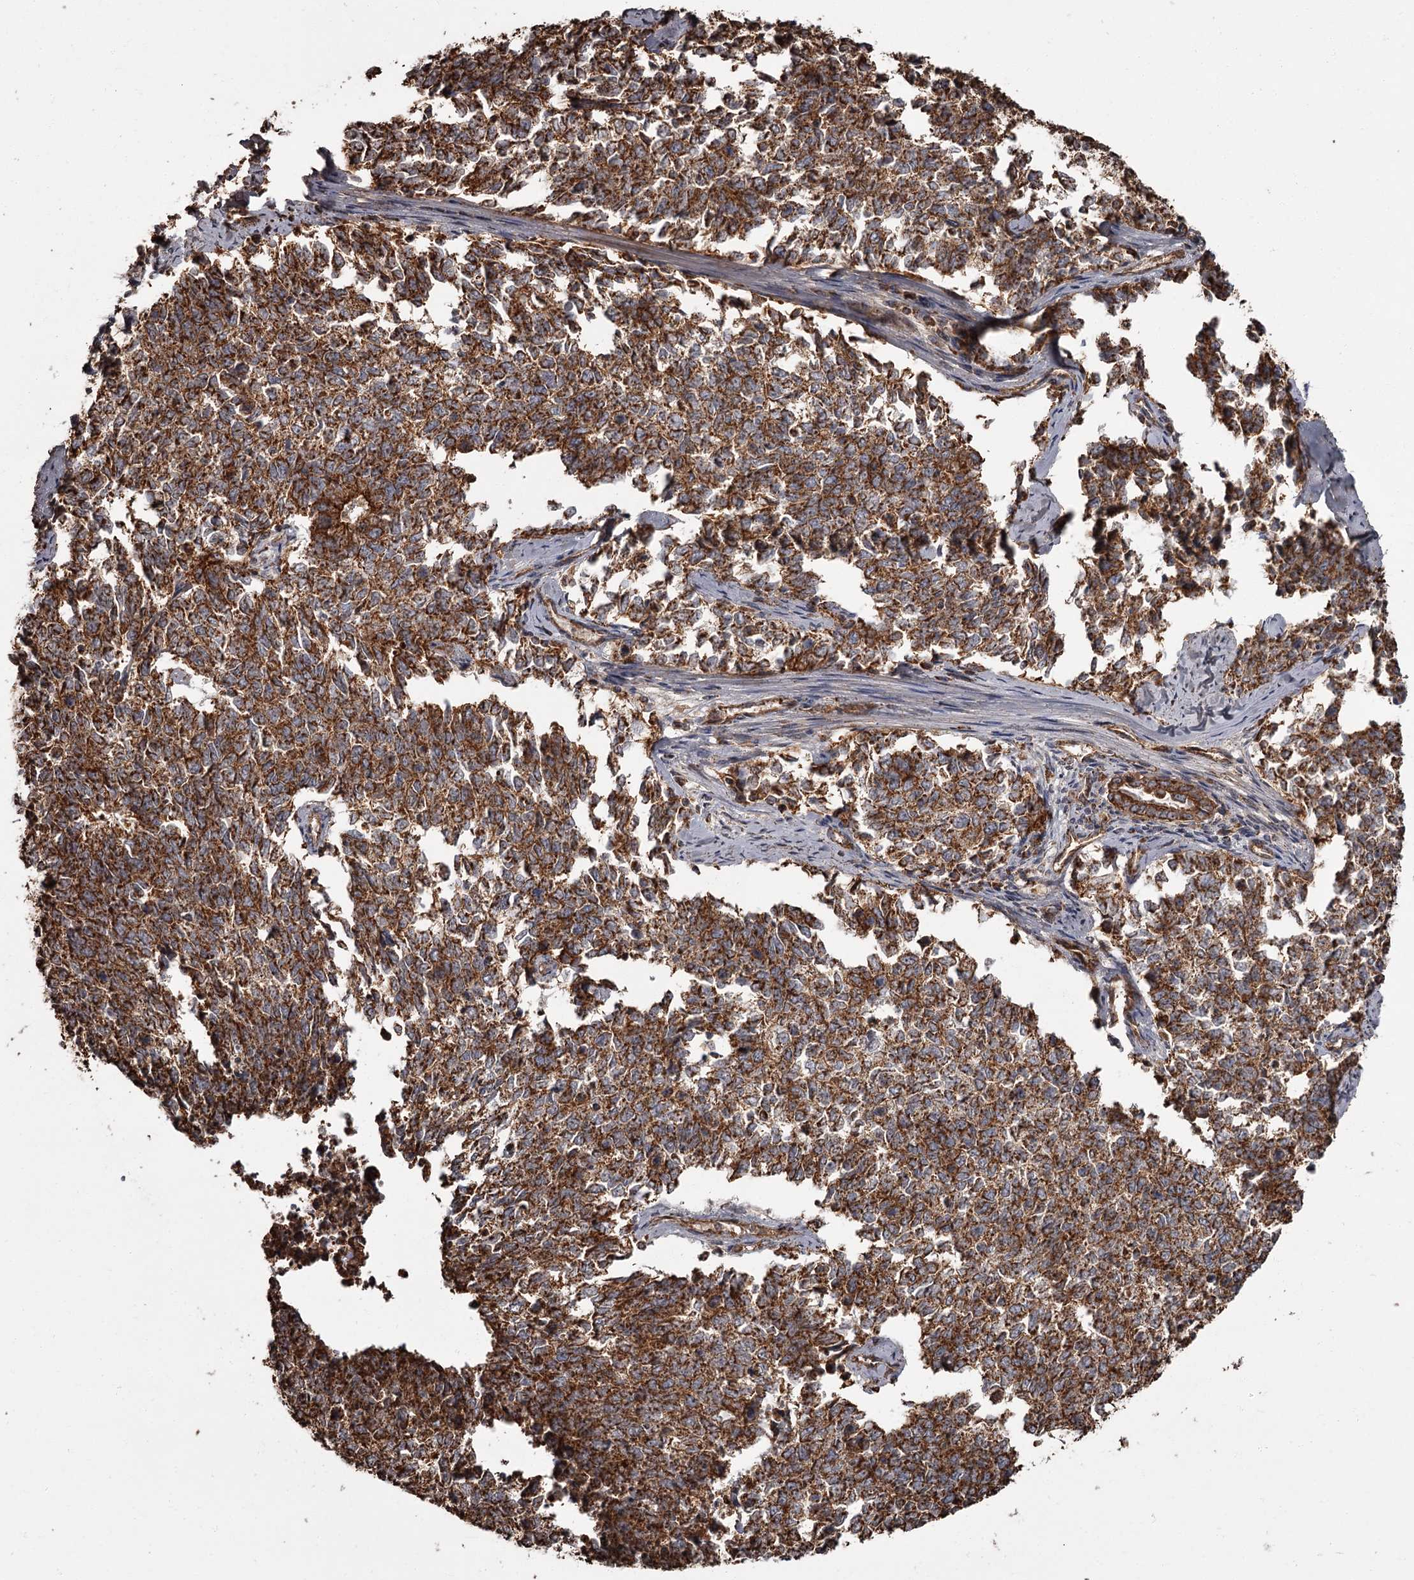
{"staining": {"intensity": "strong", "quantity": ">75%", "location": "cytoplasmic/membranous"}, "tissue": "cervical cancer", "cell_type": "Tumor cells", "image_type": "cancer", "snomed": [{"axis": "morphology", "description": "Squamous cell carcinoma, NOS"}, {"axis": "topography", "description": "Cervix"}], "caption": "Cervical squamous cell carcinoma stained with a protein marker demonstrates strong staining in tumor cells.", "gene": "THAP9", "patient": {"sex": "female", "age": 63}}